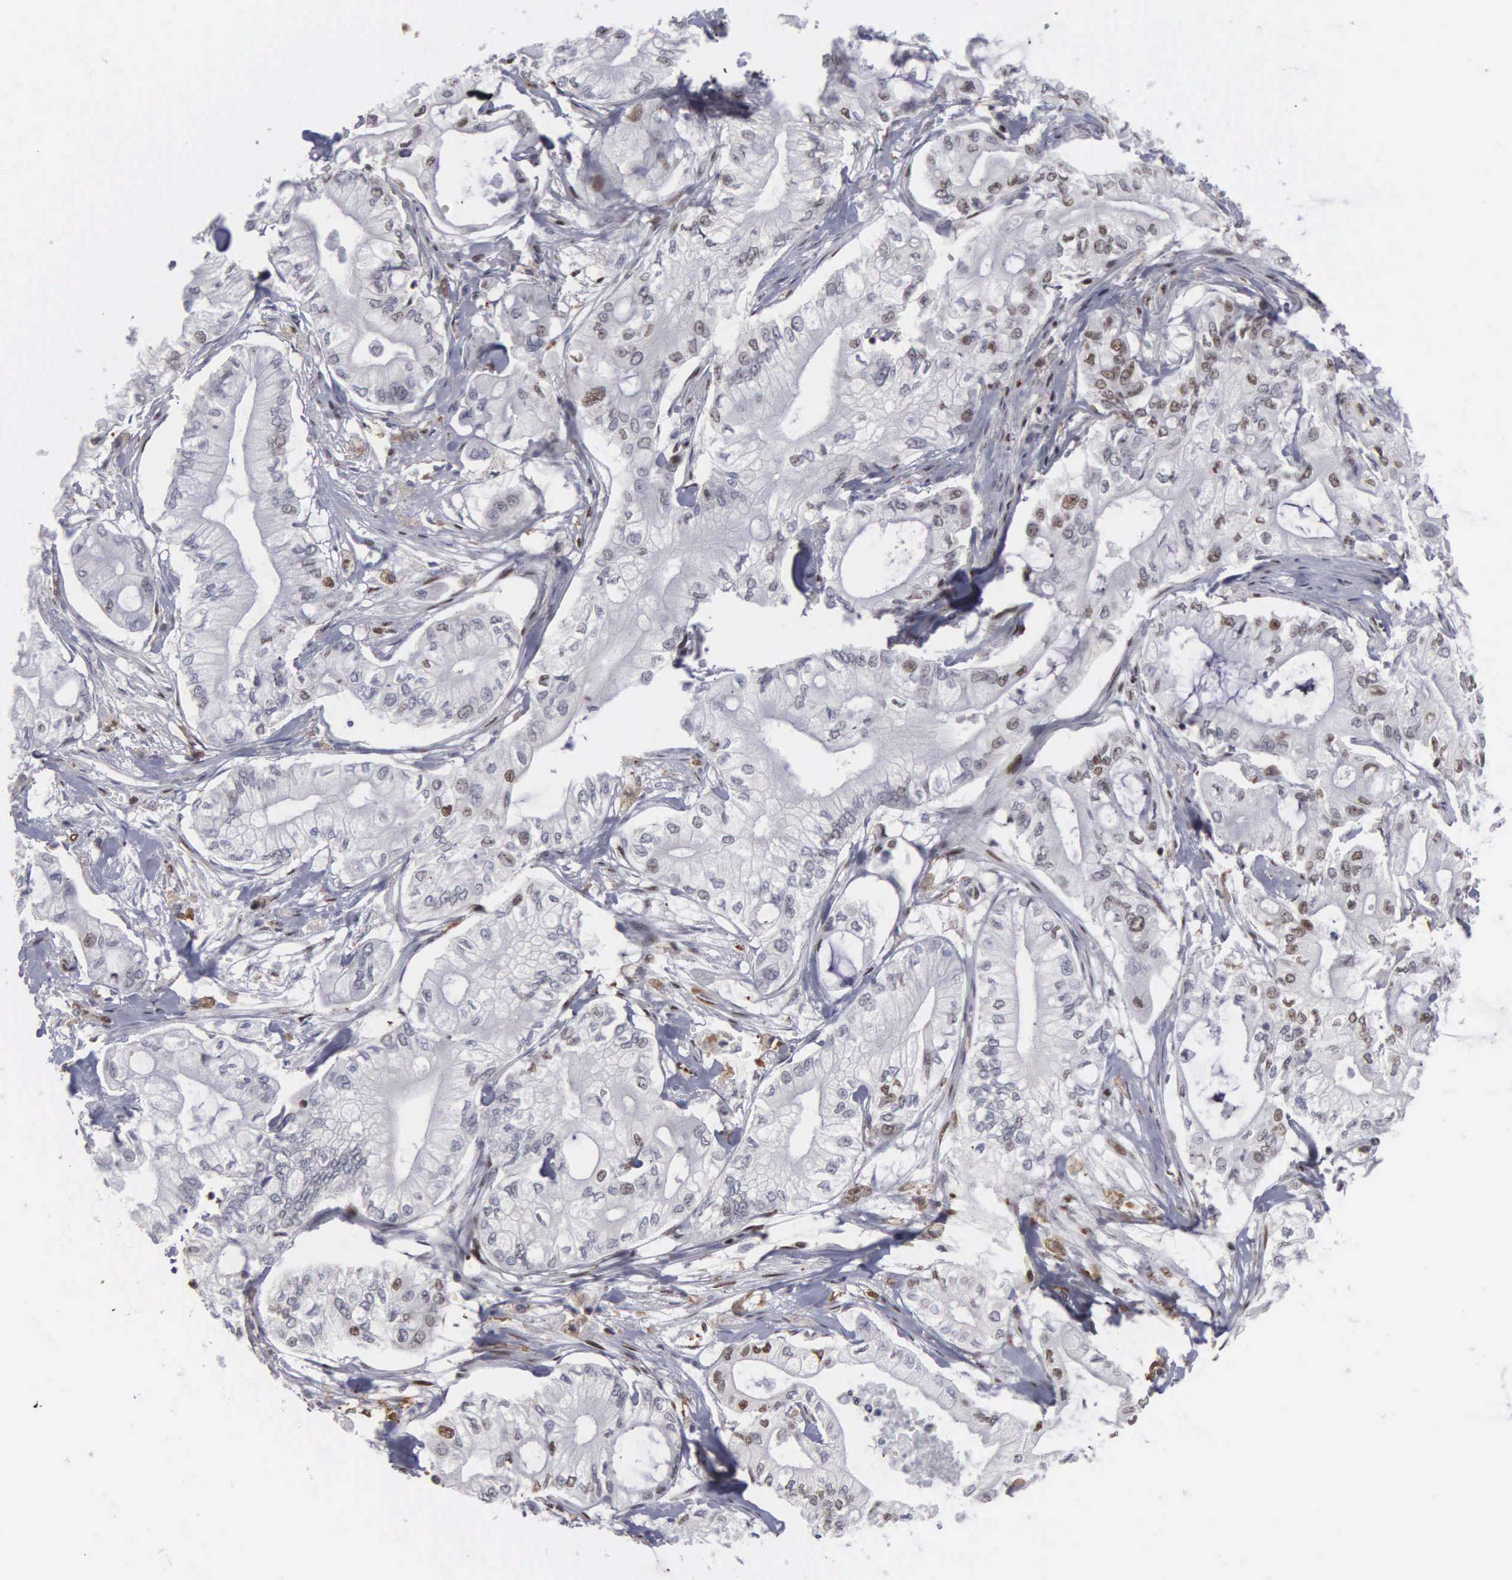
{"staining": {"intensity": "moderate", "quantity": ">75%", "location": "nuclear"}, "tissue": "pancreatic cancer", "cell_type": "Tumor cells", "image_type": "cancer", "snomed": [{"axis": "morphology", "description": "Adenocarcinoma, NOS"}, {"axis": "topography", "description": "Pancreas"}], "caption": "High-power microscopy captured an IHC micrograph of adenocarcinoma (pancreatic), revealing moderate nuclear staining in about >75% of tumor cells.", "gene": "KIAA0586", "patient": {"sex": "male", "age": 79}}